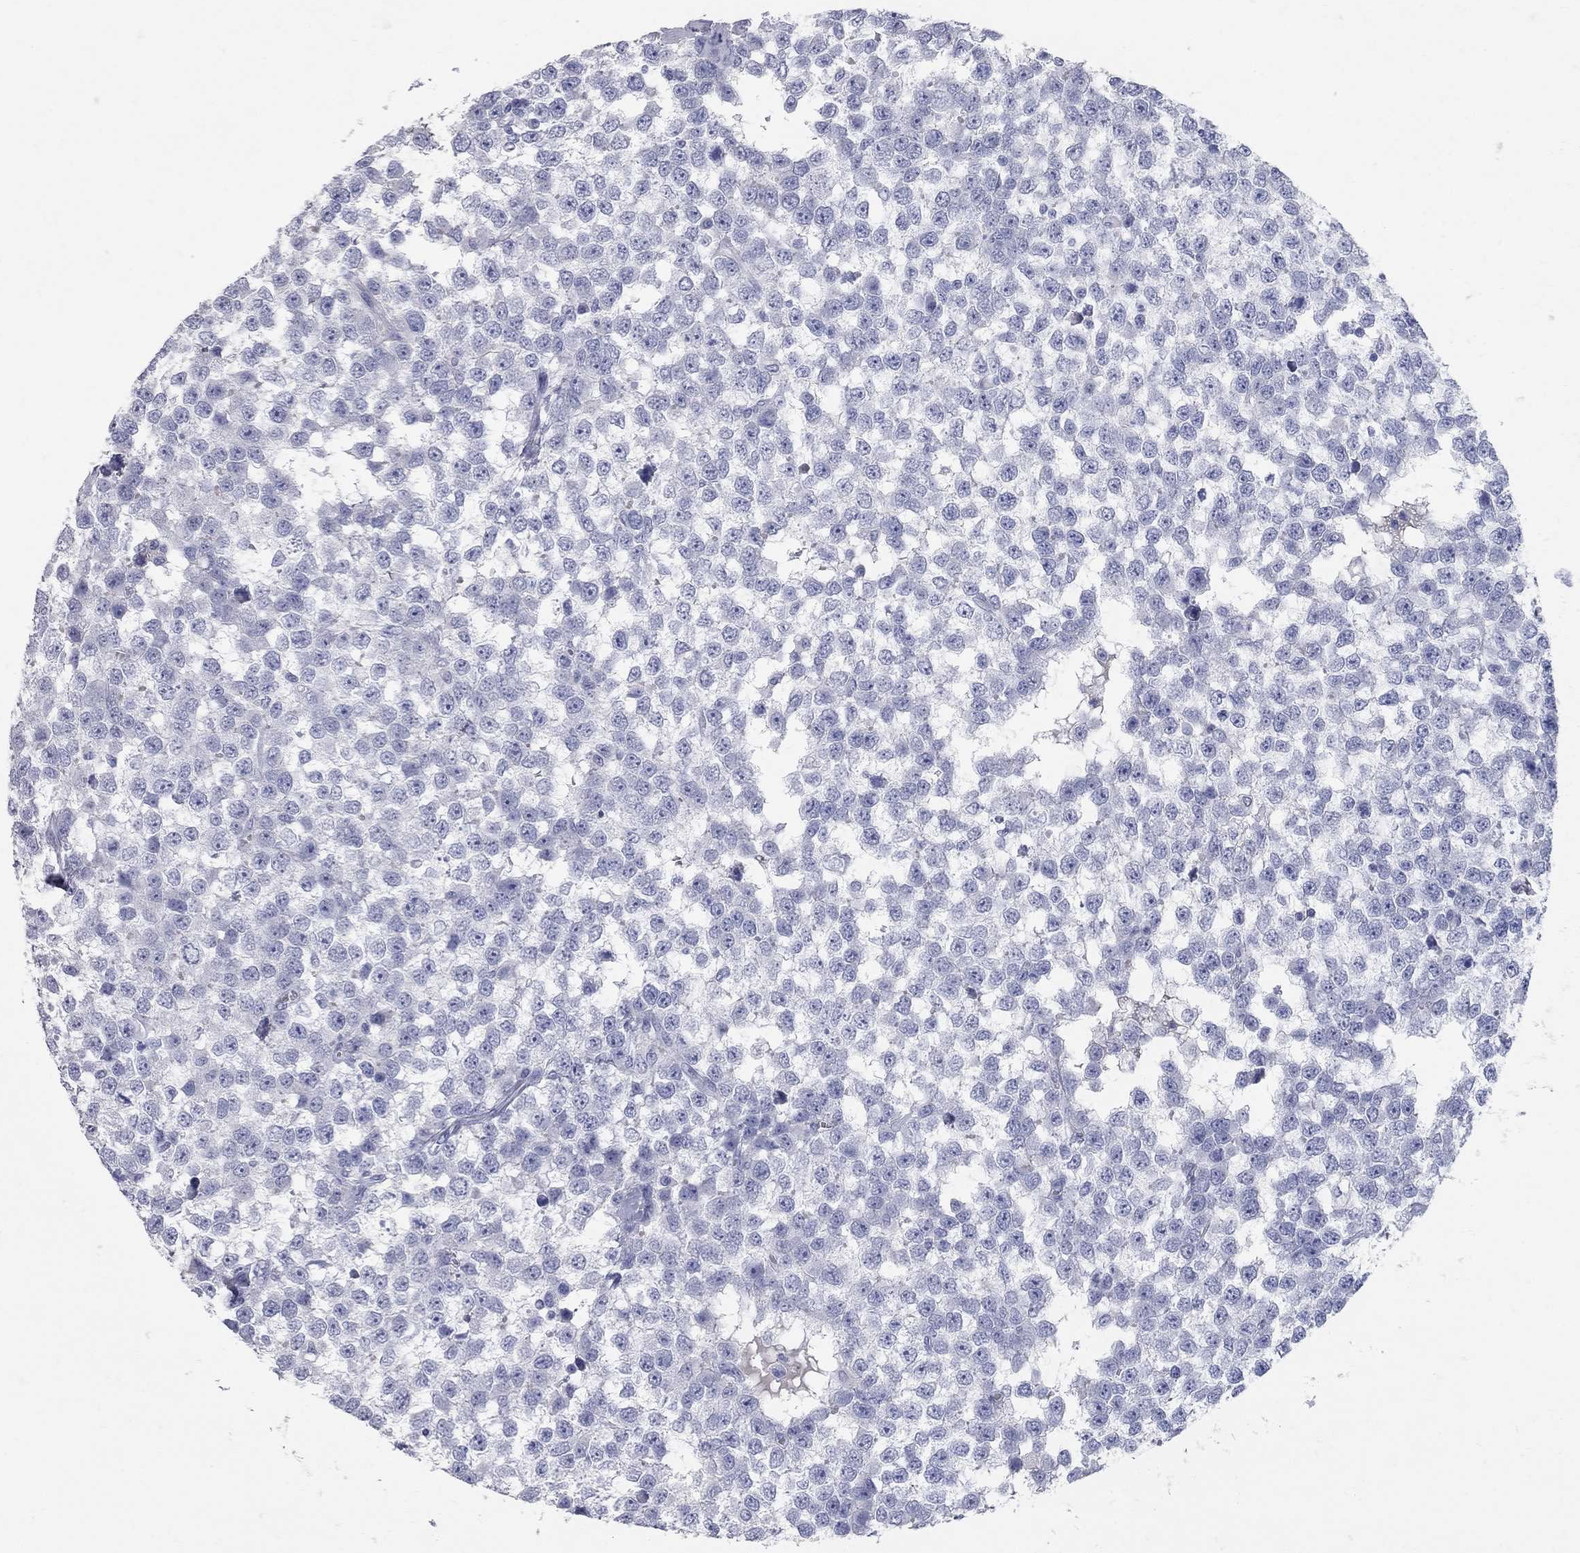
{"staining": {"intensity": "negative", "quantity": "none", "location": "none"}, "tissue": "testis cancer", "cell_type": "Tumor cells", "image_type": "cancer", "snomed": [{"axis": "morphology", "description": "Normal tissue, NOS"}, {"axis": "morphology", "description": "Seminoma, NOS"}, {"axis": "topography", "description": "Testis"}, {"axis": "topography", "description": "Epididymis"}], "caption": "Immunohistochemistry (IHC) image of neoplastic tissue: testis cancer stained with DAB (3,3'-diaminobenzidine) shows no significant protein positivity in tumor cells. (DAB (3,3'-diaminobenzidine) immunohistochemistry (IHC) visualized using brightfield microscopy, high magnification).", "gene": "AOX1", "patient": {"sex": "male", "age": 34}}